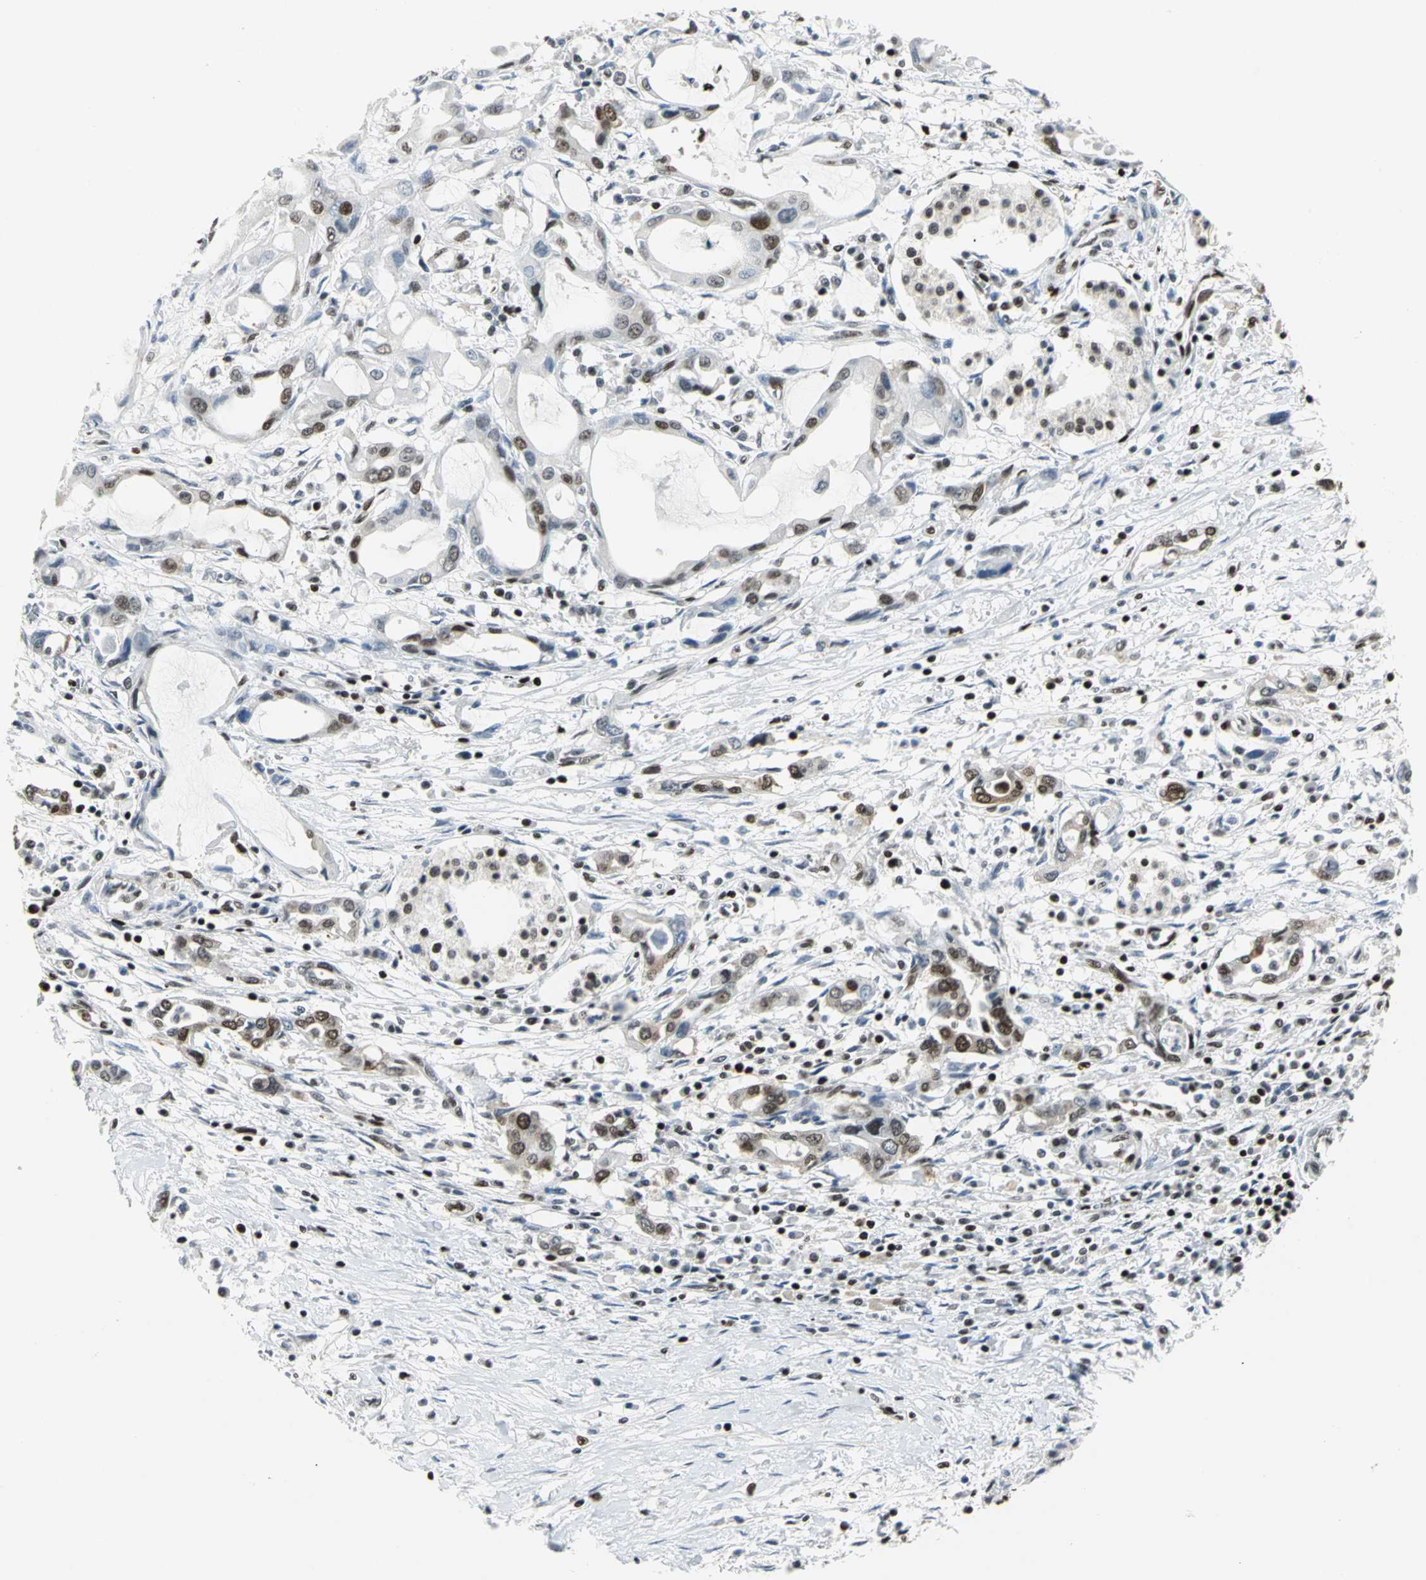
{"staining": {"intensity": "strong", "quantity": "25%-75%", "location": "nuclear"}, "tissue": "pancreatic cancer", "cell_type": "Tumor cells", "image_type": "cancer", "snomed": [{"axis": "morphology", "description": "Adenocarcinoma, NOS"}, {"axis": "topography", "description": "Pancreas"}], "caption": "Strong nuclear expression for a protein is seen in about 25%-75% of tumor cells of adenocarcinoma (pancreatic) using IHC.", "gene": "HNRNPD", "patient": {"sex": "female", "age": 57}}